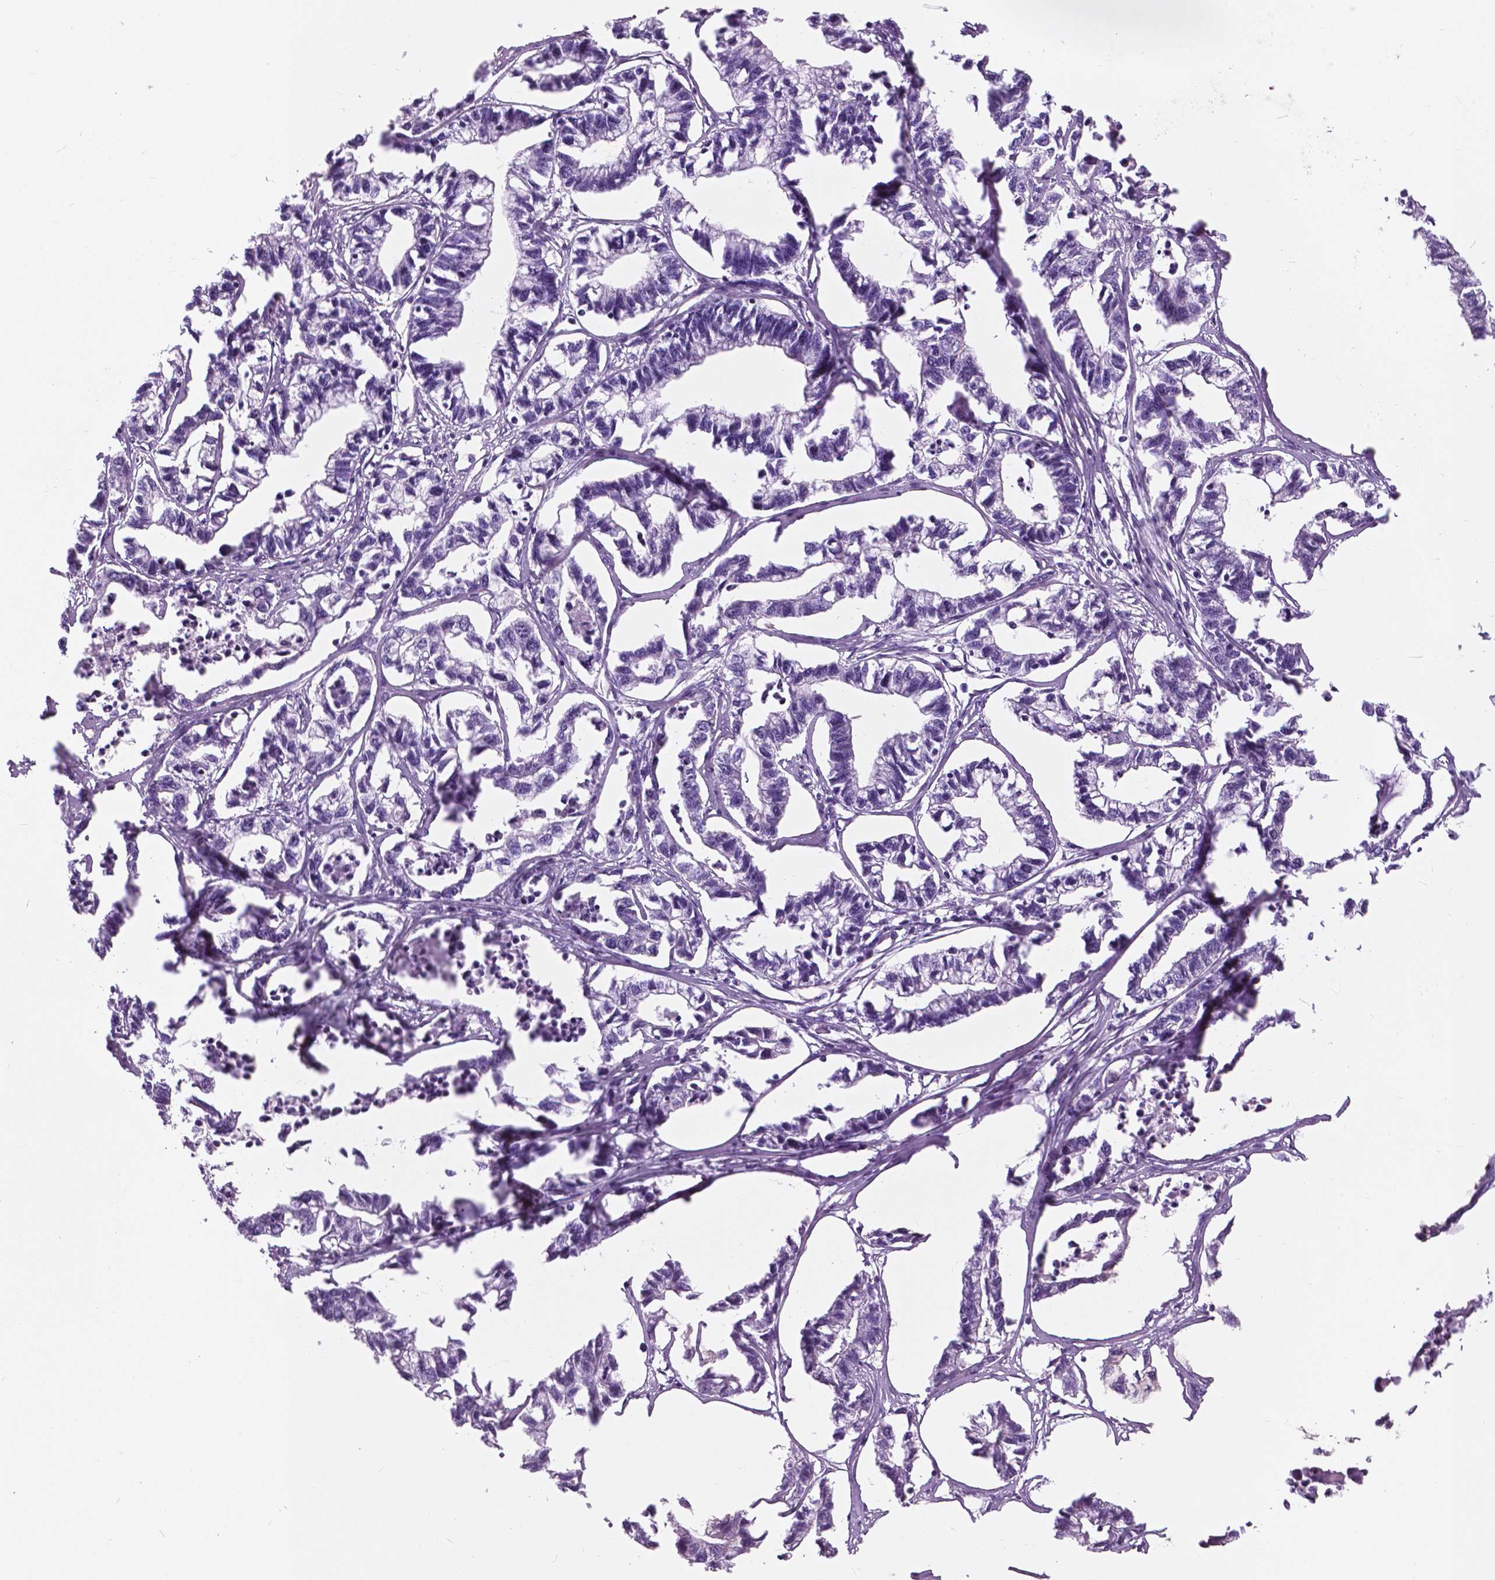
{"staining": {"intensity": "negative", "quantity": "none", "location": "none"}, "tissue": "stomach cancer", "cell_type": "Tumor cells", "image_type": "cancer", "snomed": [{"axis": "morphology", "description": "Adenocarcinoma, NOS"}, {"axis": "topography", "description": "Stomach"}], "caption": "DAB (3,3'-diaminobenzidine) immunohistochemical staining of adenocarcinoma (stomach) shows no significant positivity in tumor cells.", "gene": "MYOM1", "patient": {"sex": "male", "age": 83}}